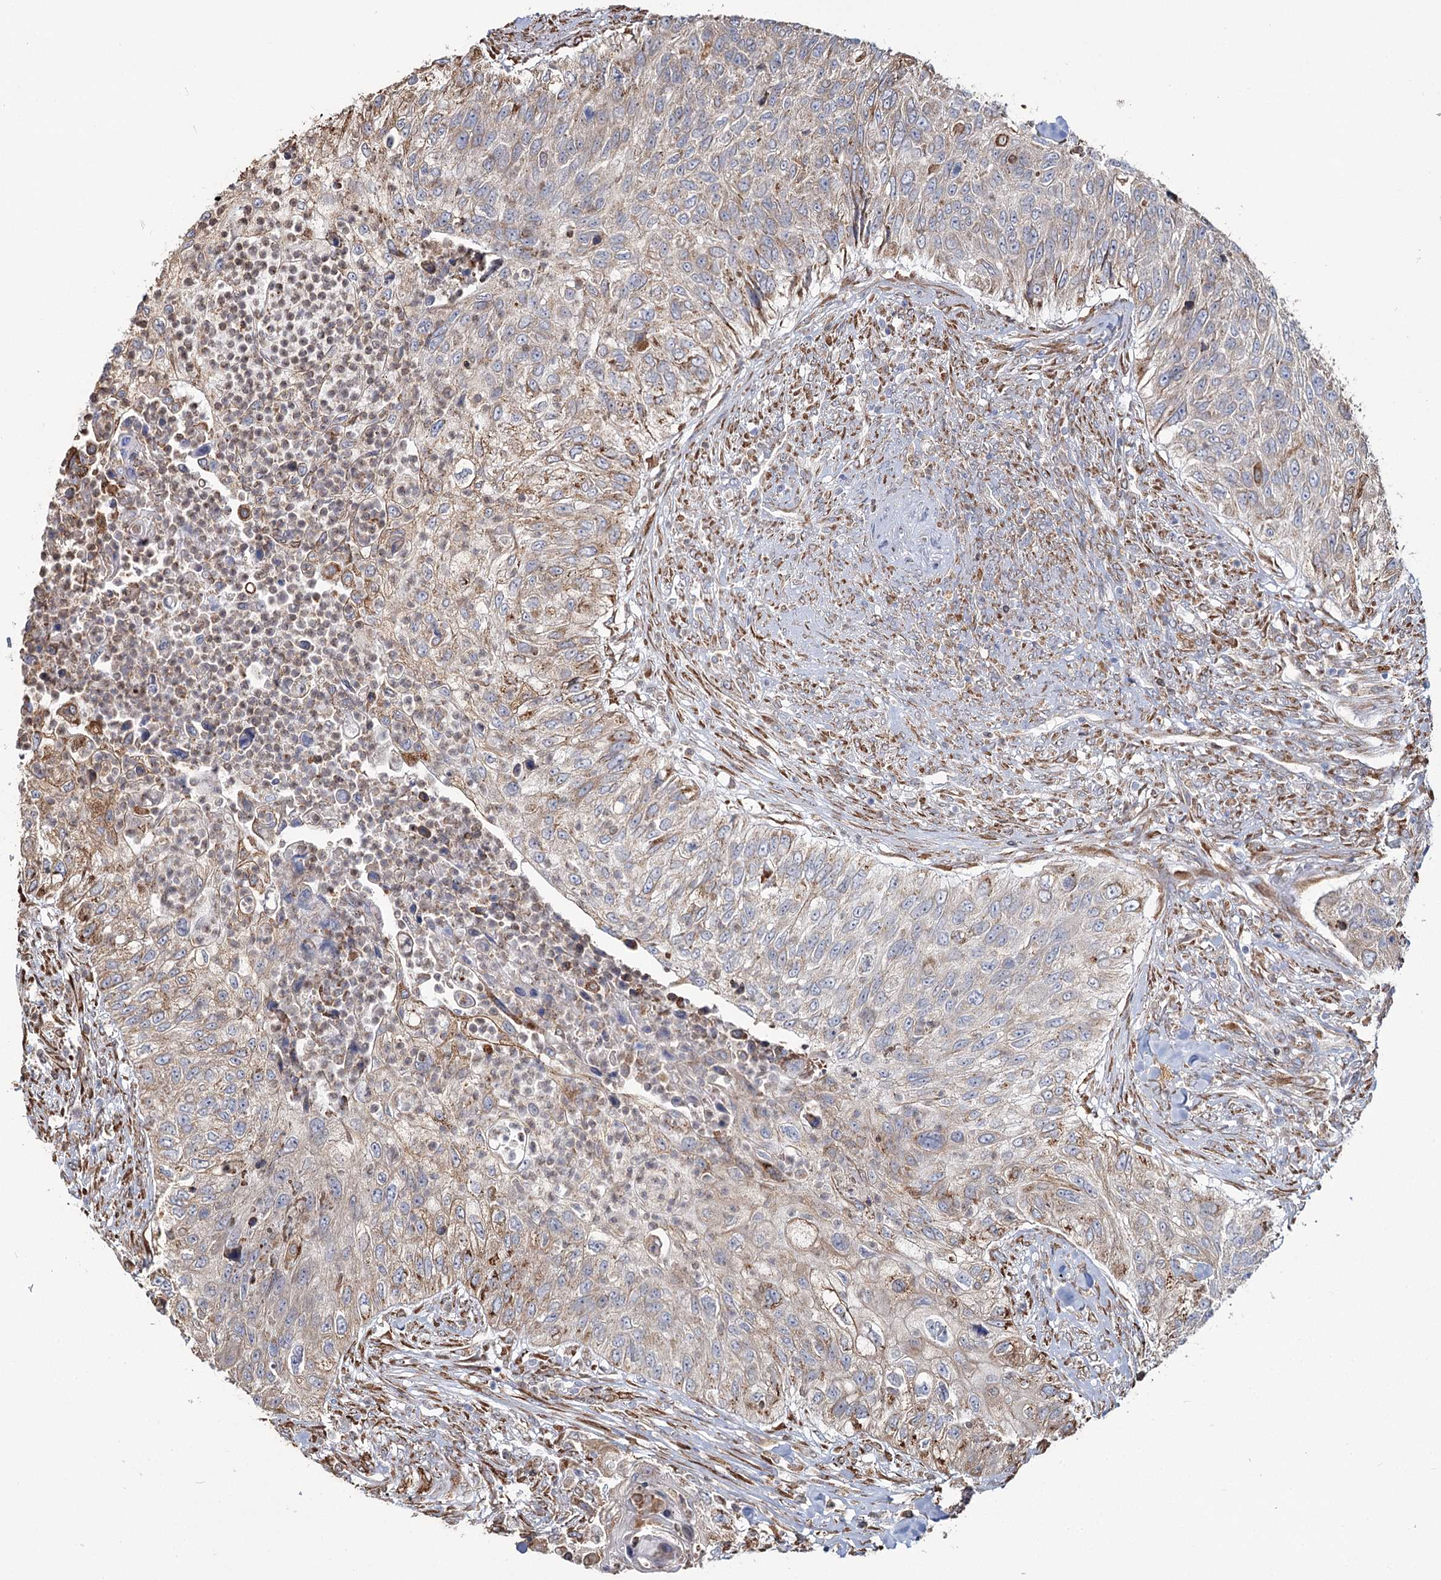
{"staining": {"intensity": "weak", "quantity": "25%-75%", "location": "cytoplasmic/membranous"}, "tissue": "urothelial cancer", "cell_type": "Tumor cells", "image_type": "cancer", "snomed": [{"axis": "morphology", "description": "Urothelial carcinoma, High grade"}, {"axis": "topography", "description": "Urinary bladder"}], "caption": "Weak cytoplasmic/membranous protein staining is identified in approximately 25%-75% of tumor cells in high-grade urothelial carcinoma.", "gene": "ZCCHC9", "patient": {"sex": "female", "age": 60}}